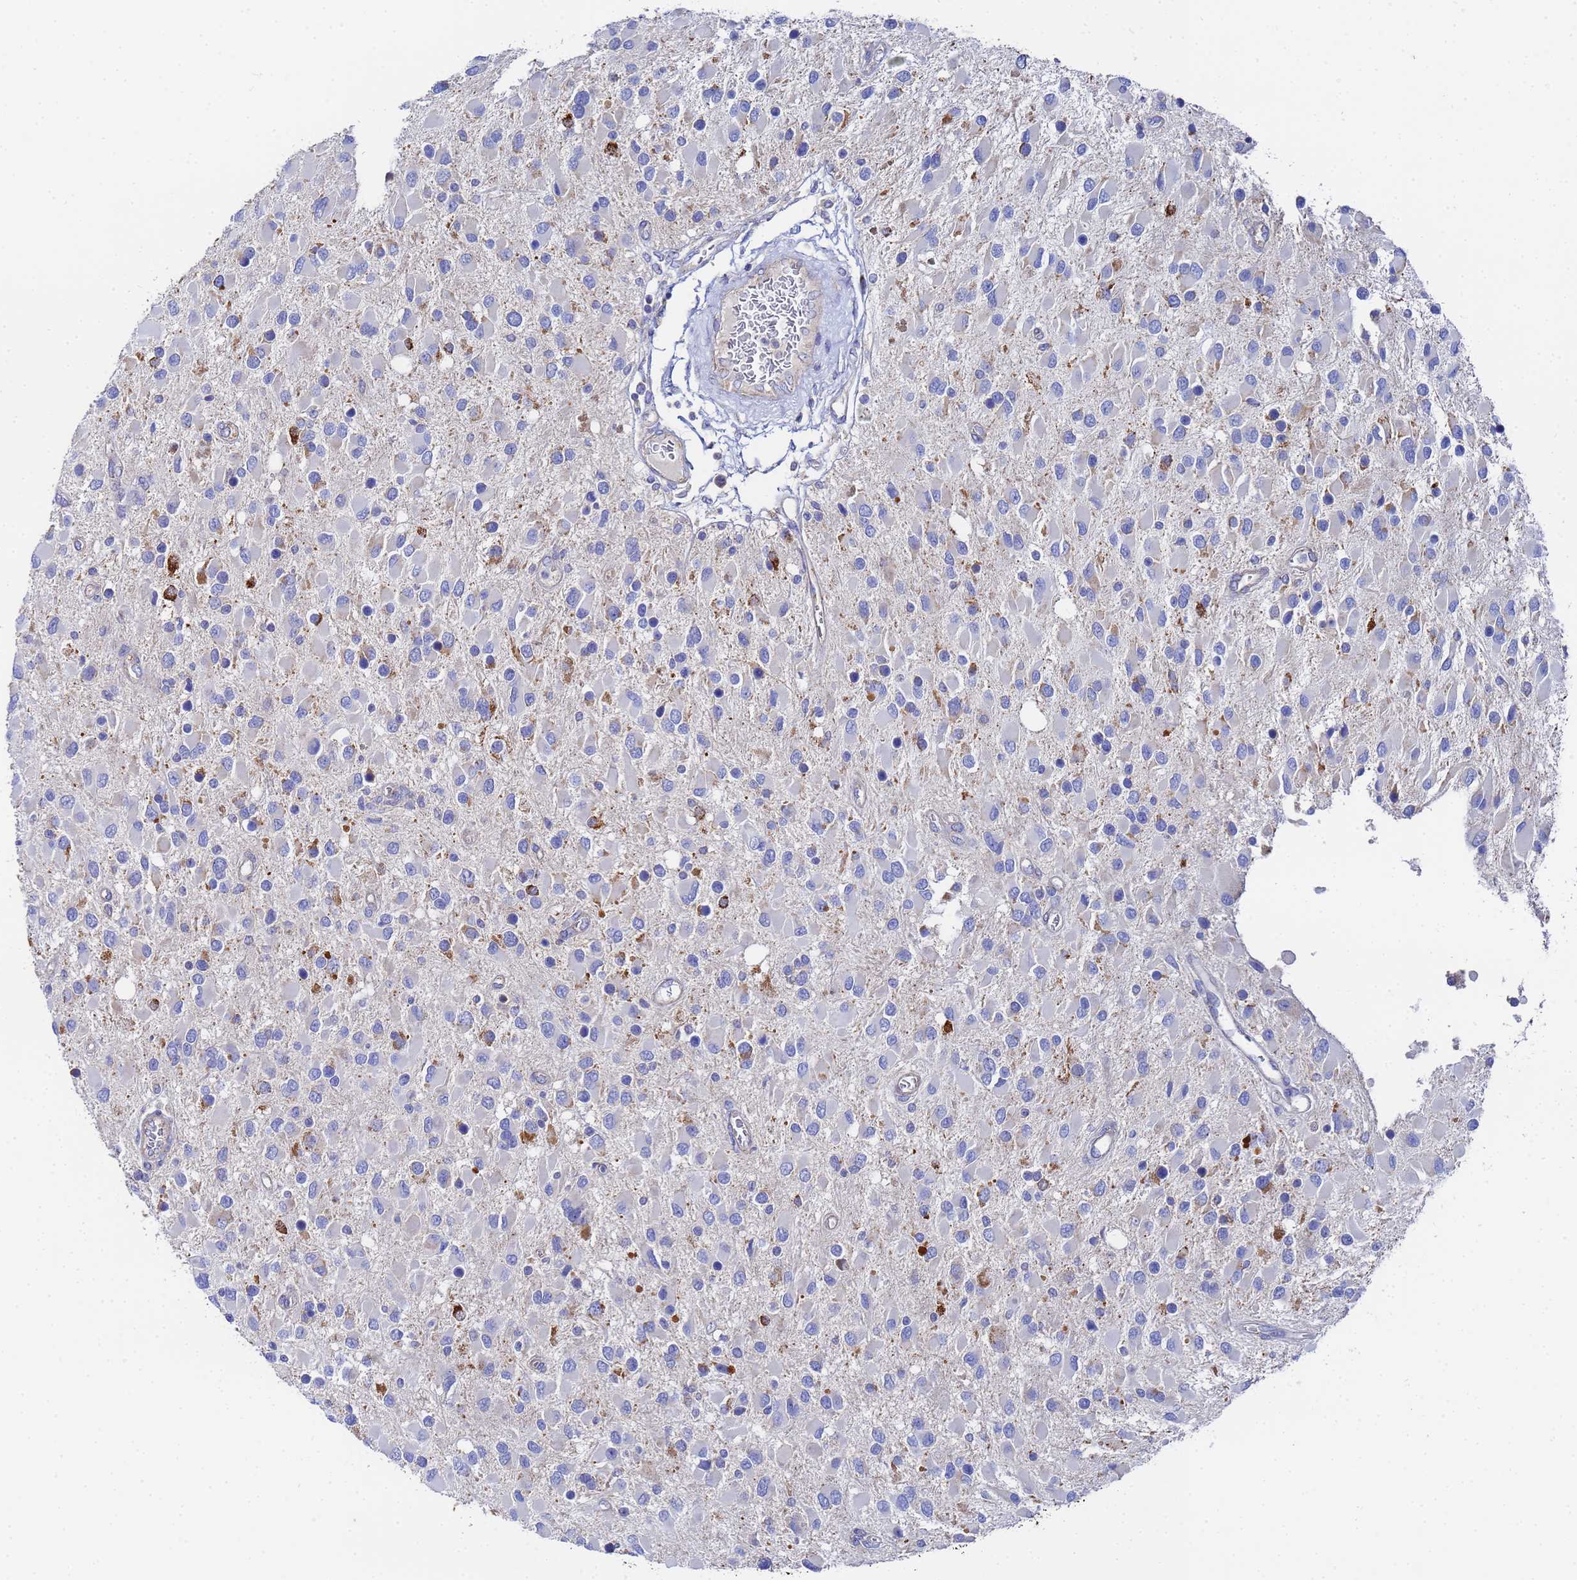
{"staining": {"intensity": "moderate", "quantity": "<25%", "location": "cytoplasmic/membranous"}, "tissue": "glioma", "cell_type": "Tumor cells", "image_type": "cancer", "snomed": [{"axis": "morphology", "description": "Glioma, malignant, High grade"}, {"axis": "topography", "description": "Brain"}], "caption": "Immunohistochemistry image of human glioma stained for a protein (brown), which shows low levels of moderate cytoplasmic/membranous positivity in about <25% of tumor cells.", "gene": "FAHD2A", "patient": {"sex": "male", "age": 53}}